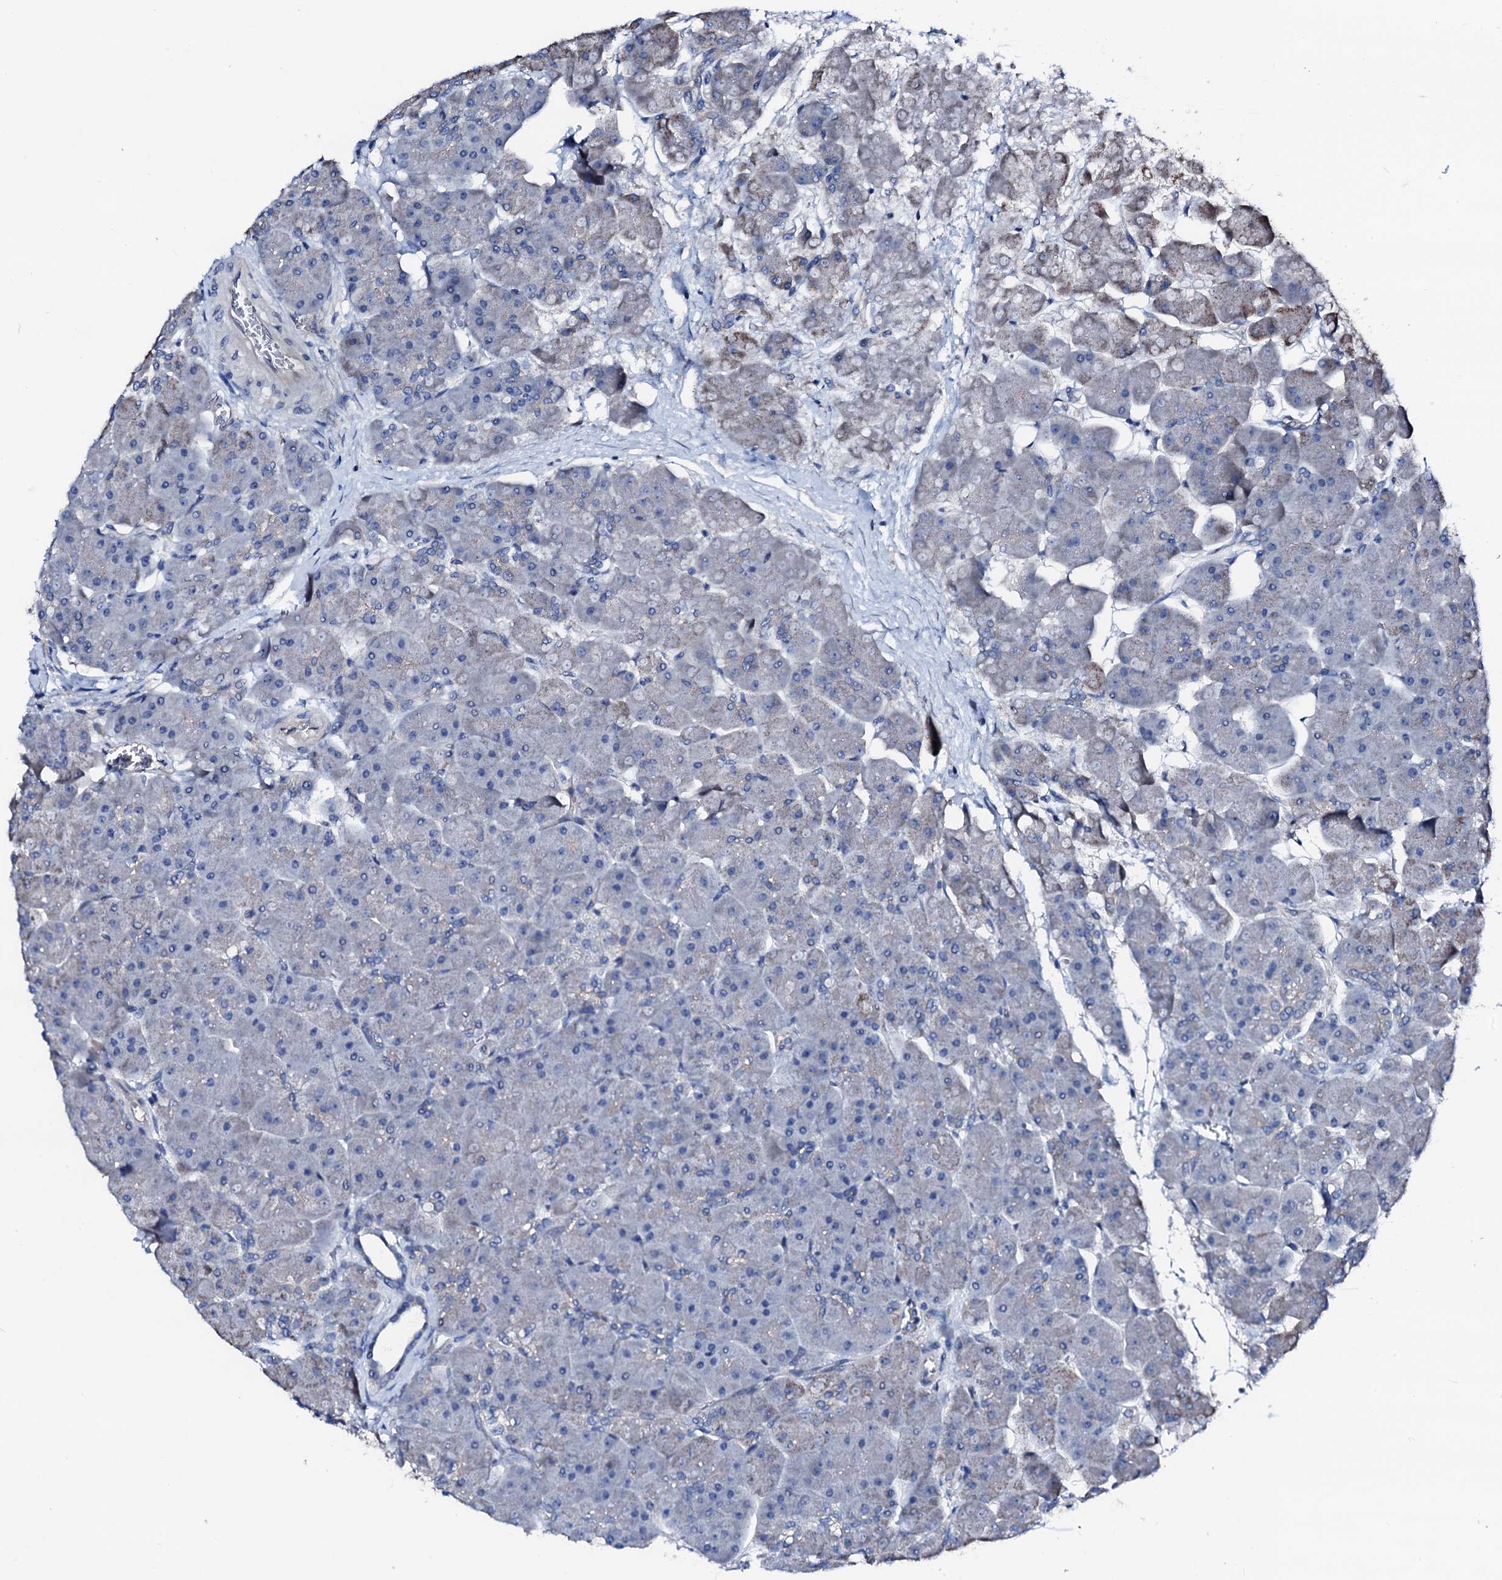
{"staining": {"intensity": "weak", "quantity": "<25%", "location": "cytoplasmic/membranous"}, "tissue": "pancreas", "cell_type": "Exocrine glandular cells", "image_type": "normal", "snomed": [{"axis": "morphology", "description": "Normal tissue, NOS"}, {"axis": "topography", "description": "Pancreas"}], "caption": "Photomicrograph shows no significant protein expression in exocrine glandular cells of benign pancreas.", "gene": "TRAFD1", "patient": {"sex": "male", "age": 66}}